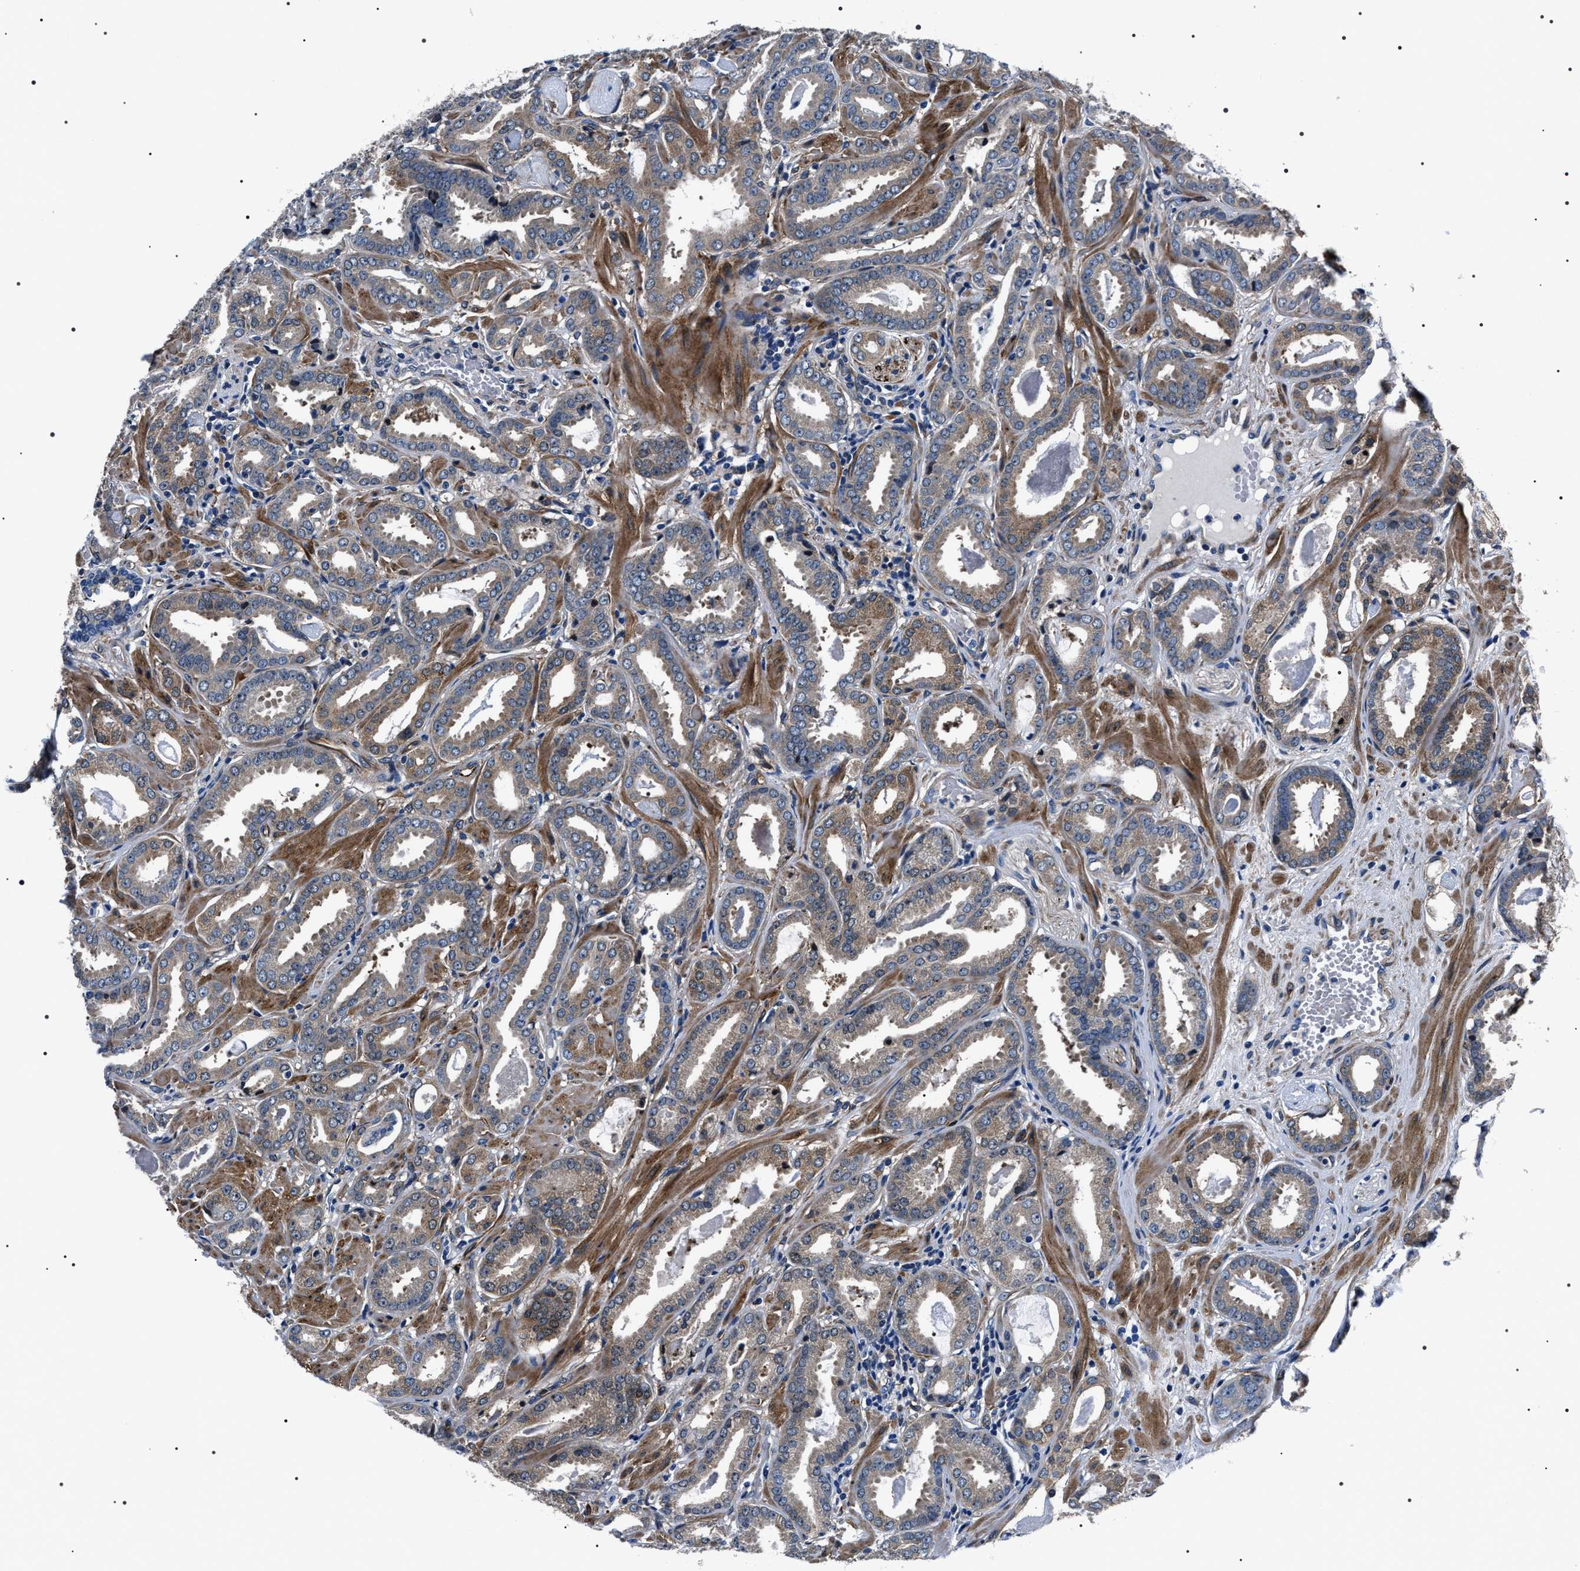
{"staining": {"intensity": "weak", "quantity": ">75%", "location": "cytoplasmic/membranous"}, "tissue": "prostate cancer", "cell_type": "Tumor cells", "image_type": "cancer", "snomed": [{"axis": "morphology", "description": "Adenocarcinoma, Low grade"}, {"axis": "topography", "description": "Prostate"}], "caption": "IHC (DAB (3,3'-diaminobenzidine)) staining of prostate cancer reveals weak cytoplasmic/membranous protein positivity in approximately >75% of tumor cells. The staining was performed using DAB, with brown indicating positive protein expression. Nuclei are stained blue with hematoxylin.", "gene": "BAG2", "patient": {"sex": "male", "age": 53}}